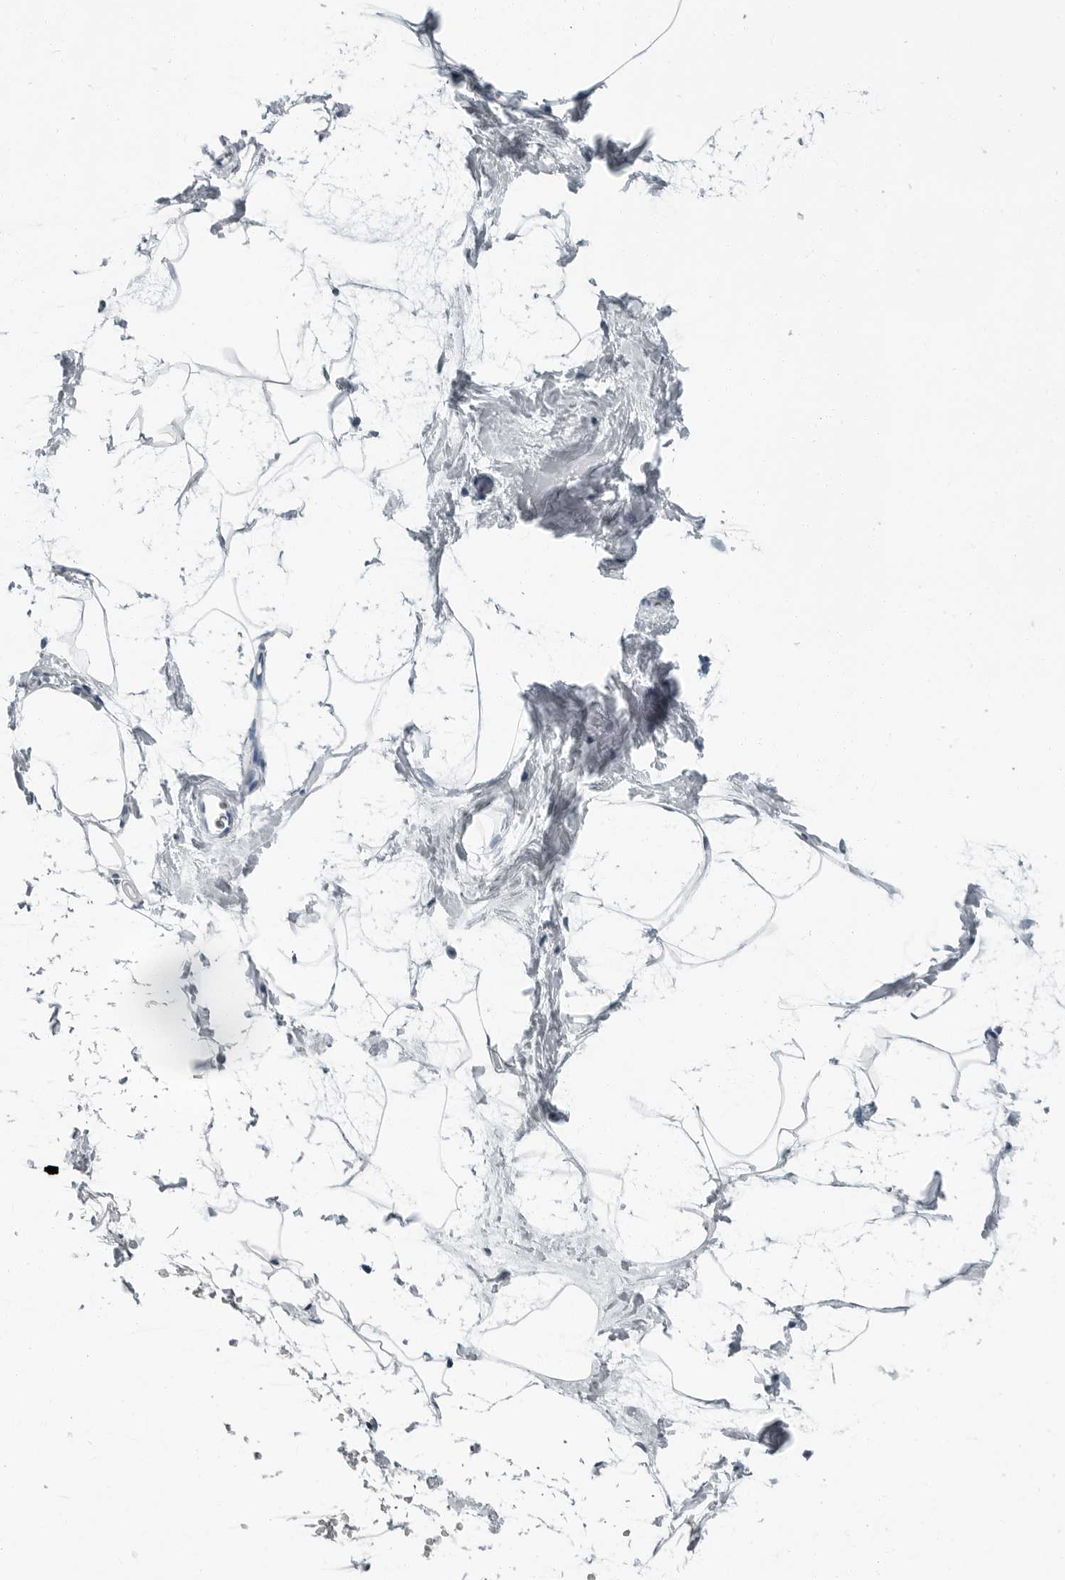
{"staining": {"intensity": "negative", "quantity": "none", "location": "none"}, "tissue": "breast", "cell_type": "Adipocytes", "image_type": "normal", "snomed": [{"axis": "morphology", "description": "Normal tissue, NOS"}, {"axis": "topography", "description": "Breast"}], "caption": "Immunohistochemical staining of unremarkable human breast demonstrates no significant staining in adipocytes.", "gene": "FABP6", "patient": {"sex": "female", "age": 62}}